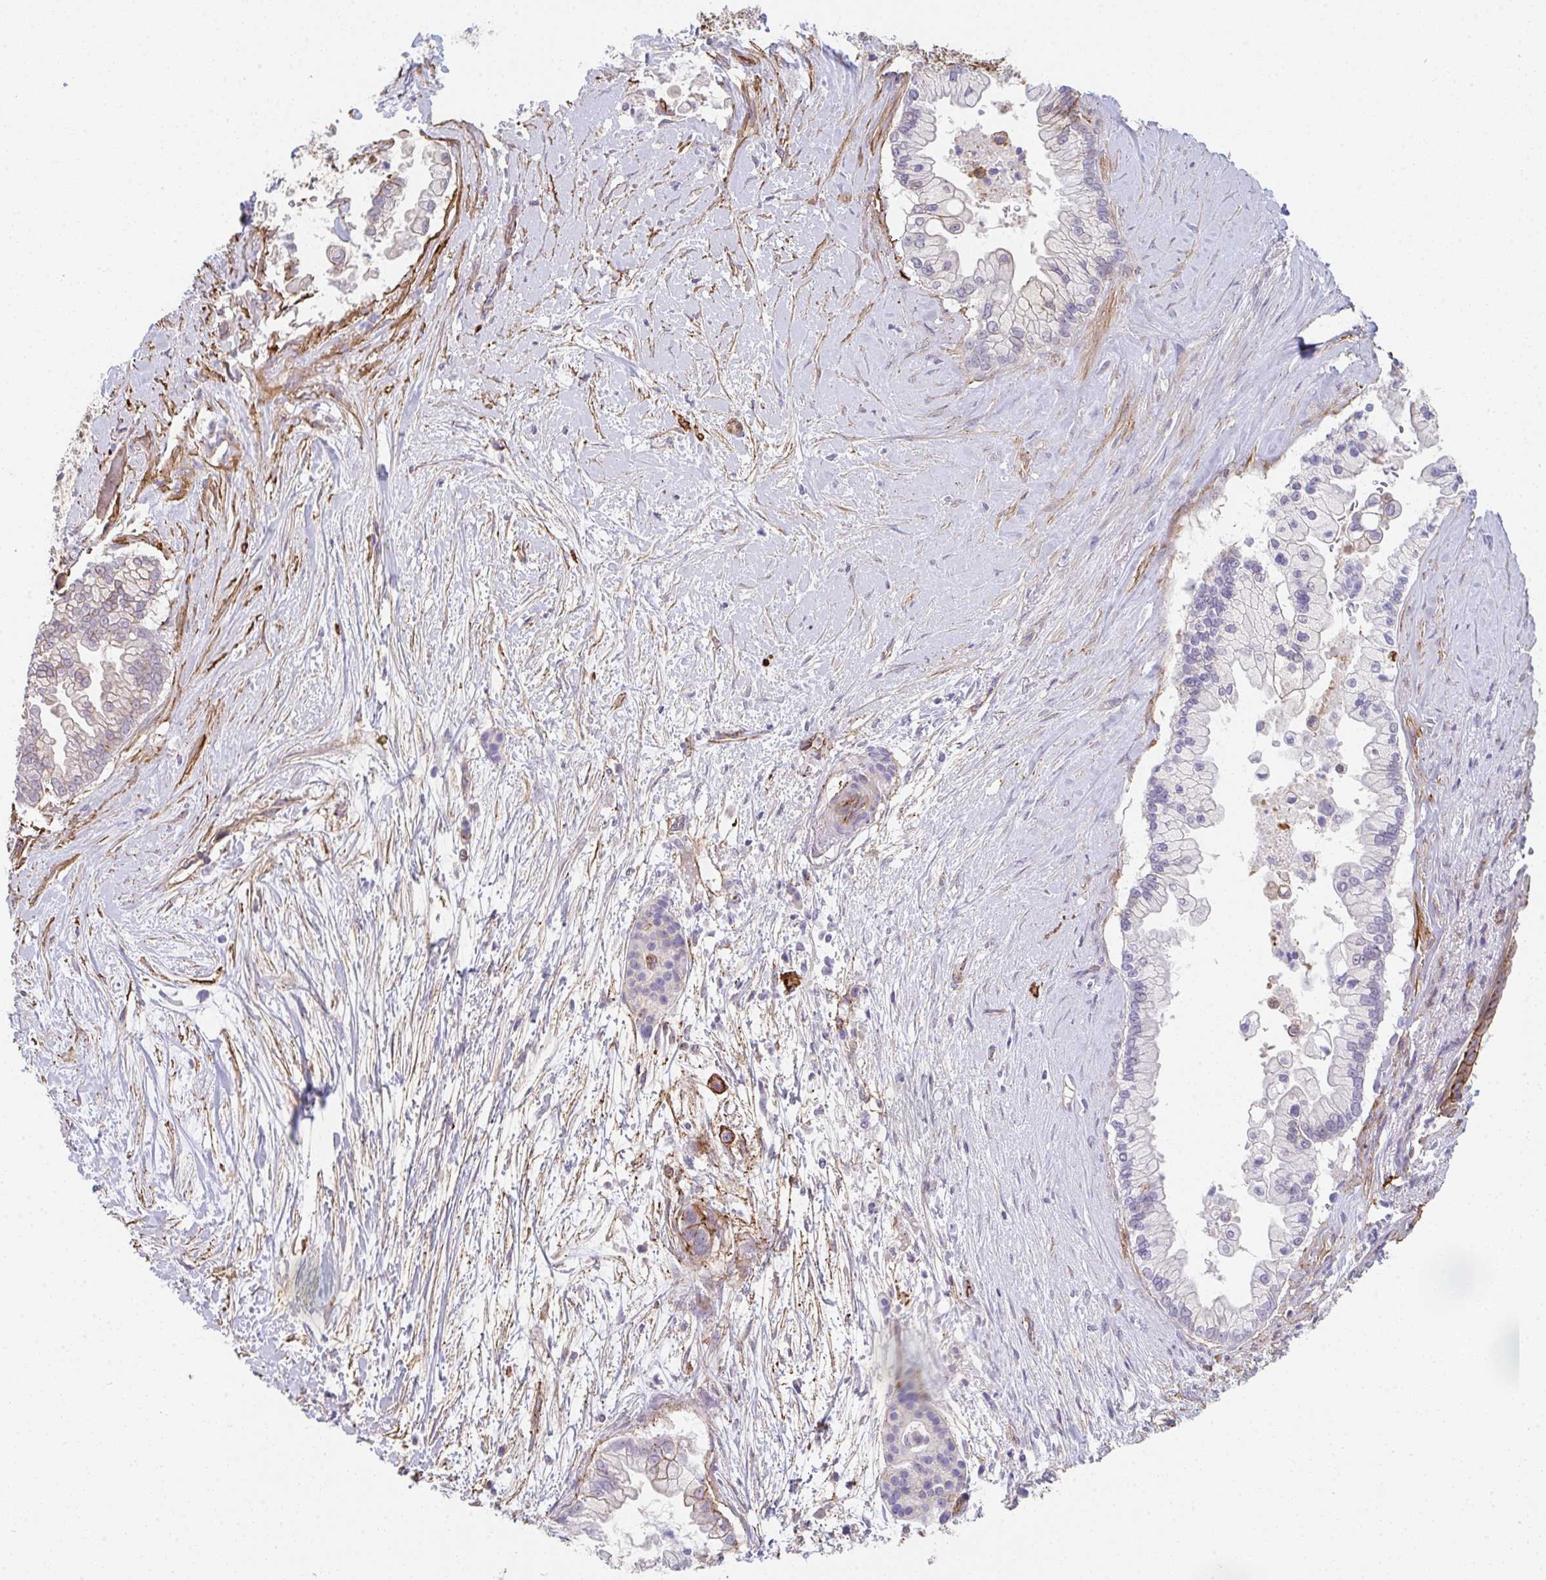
{"staining": {"intensity": "negative", "quantity": "none", "location": "none"}, "tissue": "pancreatic cancer", "cell_type": "Tumor cells", "image_type": "cancer", "snomed": [{"axis": "morphology", "description": "Adenocarcinoma, NOS"}, {"axis": "topography", "description": "Pancreas"}], "caption": "A photomicrograph of adenocarcinoma (pancreatic) stained for a protein displays no brown staining in tumor cells. Brightfield microscopy of immunohistochemistry stained with DAB (brown) and hematoxylin (blue), captured at high magnification.", "gene": "DBN1", "patient": {"sex": "female", "age": 69}}